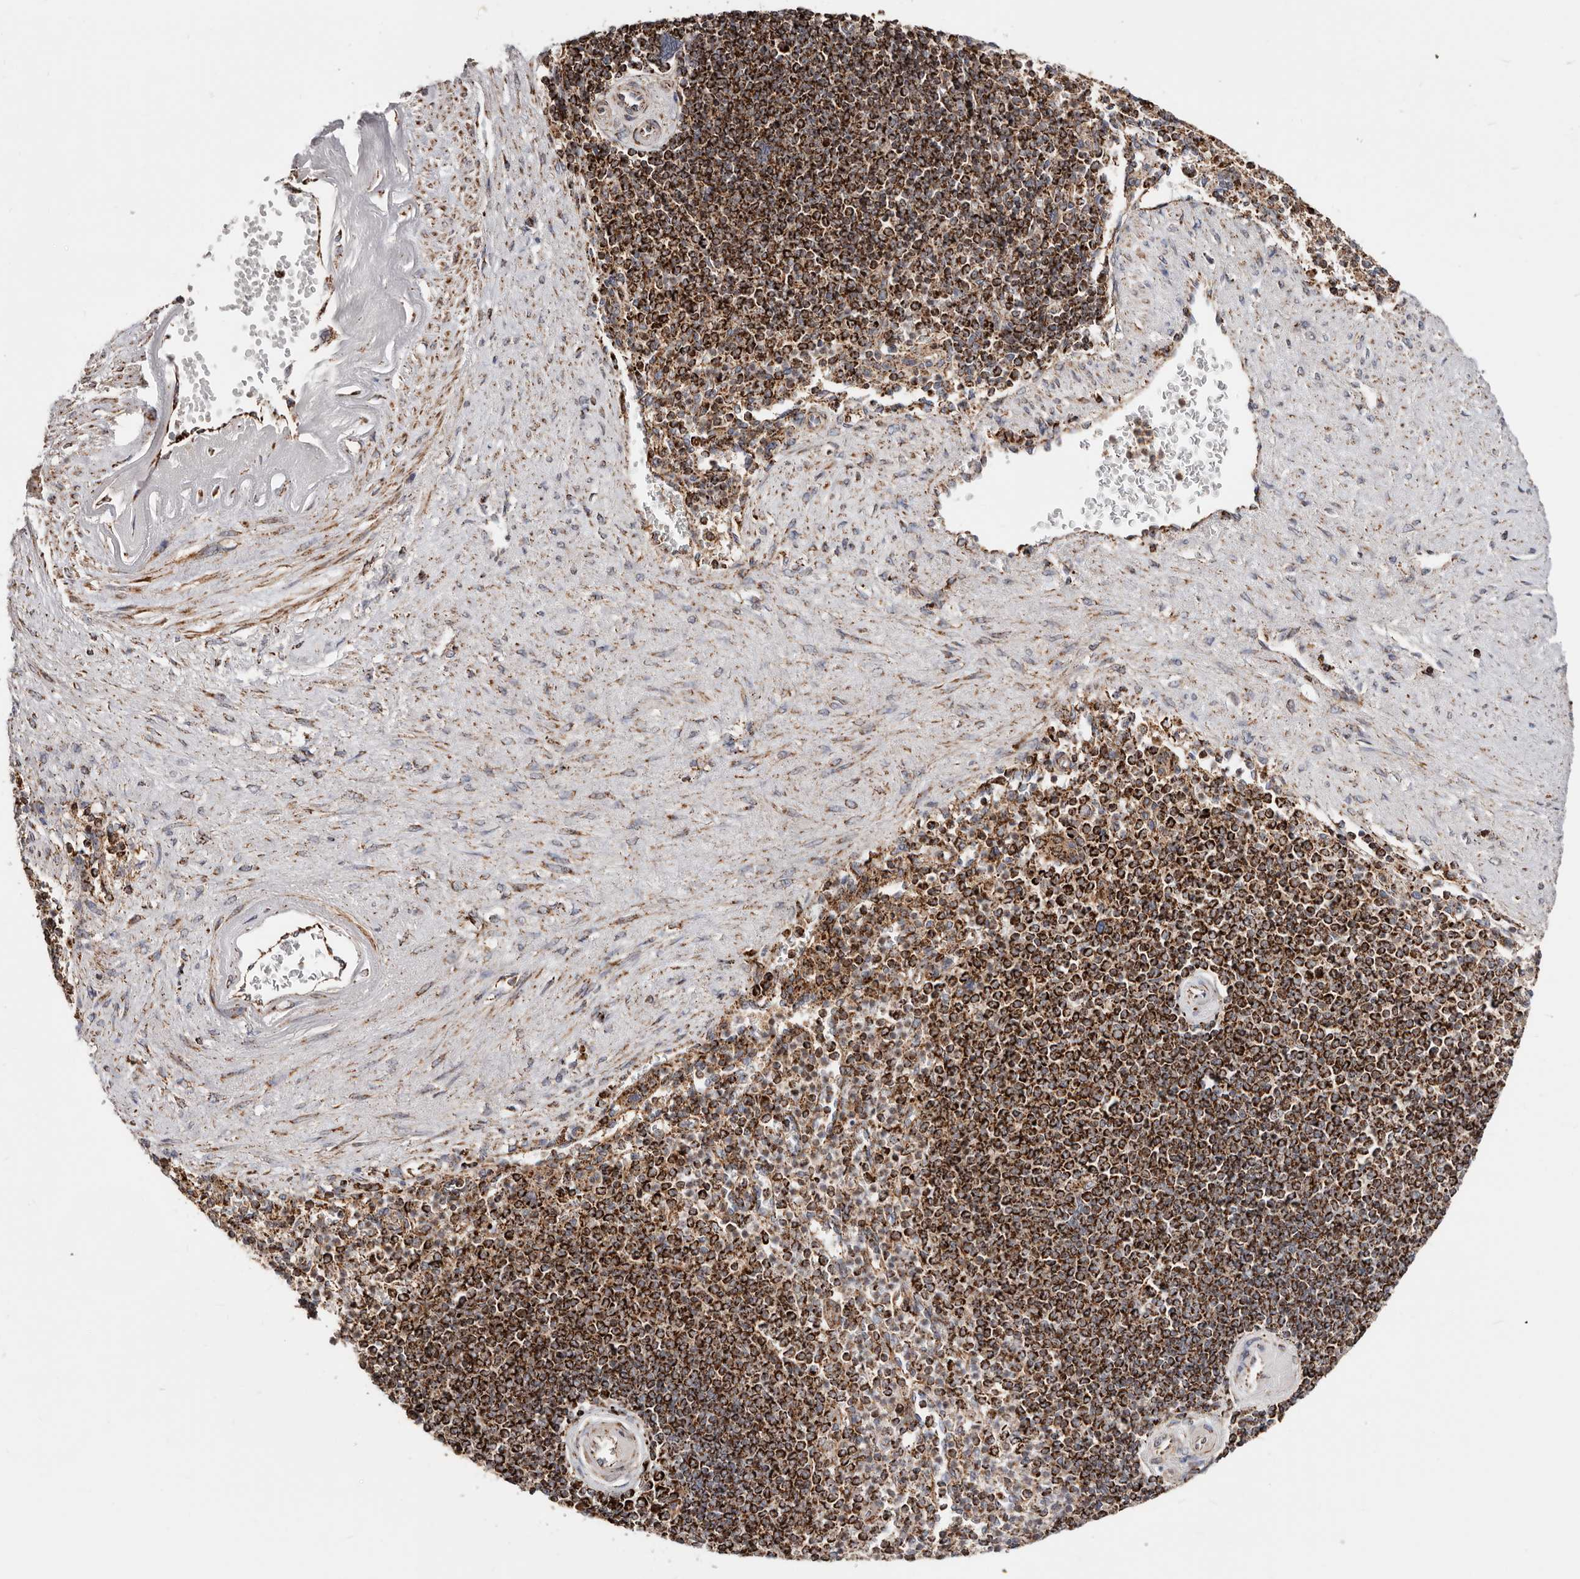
{"staining": {"intensity": "strong", "quantity": ">75%", "location": "cytoplasmic/membranous"}, "tissue": "spleen", "cell_type": "Cells in red pulp", "image_type": "normal", "snomed": [{"axis": "morphology", "description": "Normal tissue, NOS"}, {"axis": "topography", "description": "Spleen"}], "caption": "Immunohistochemistry (IHC) staining of unremarkable spleen, which shows high levels of strong cytoplasmic/membranous expression in about >75% of cells in red pulp indicating strong cytoplasmic/membranous protein staining. The staining was performed using DAB (brown) for protein detection and nuclei were counterstained in hematoxylin (blue).", "gene": "PRKACB", "patient": {"sex": "female", "age": 74}}